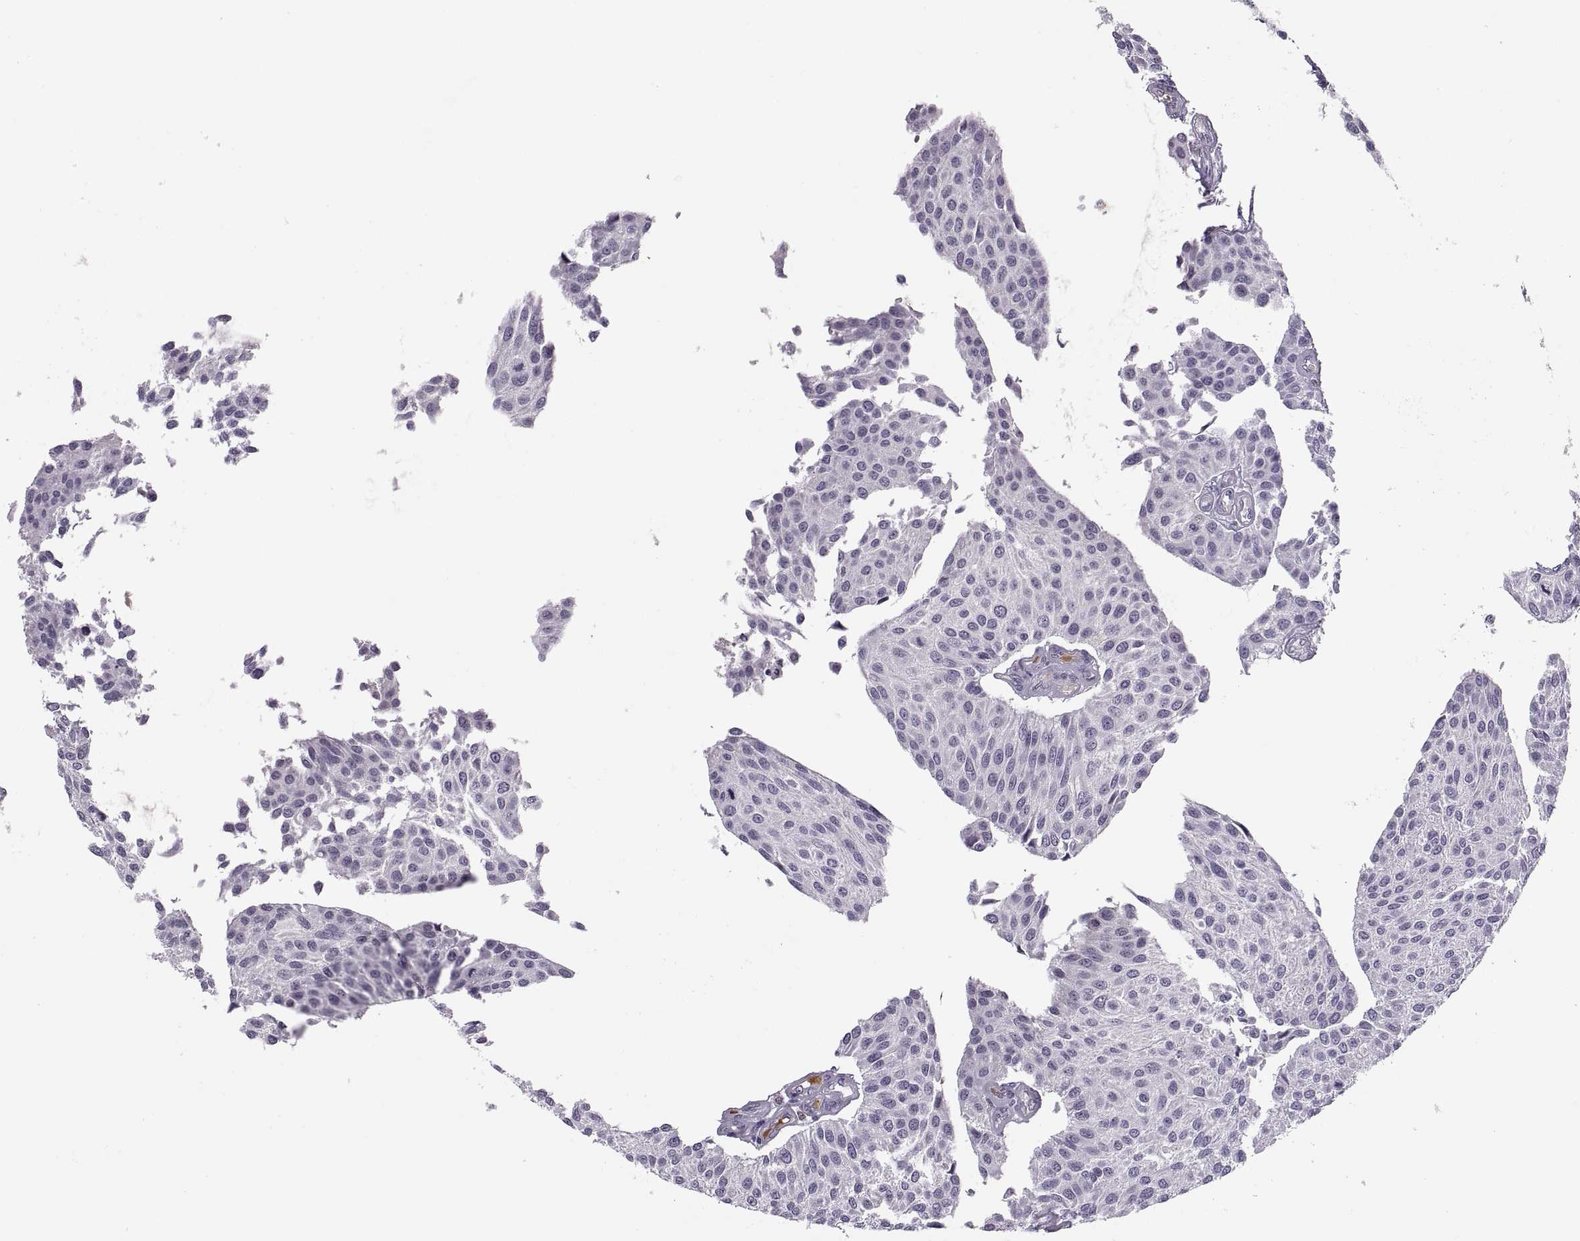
{"staining": {"intensity": "negative", "quantity": "none", "location": "none"}, "tissue": "urothelial cancer", "cell_type": "Tumor cells", "image_type": "cancer", "snomed": [{"axis": "morphology", "description": "Urothelial carcinoma, NOS"}, {"axis": "topography", "description": "Urinary bladder"}], "caption": "Tumor cells show no significant protein positivity in transitional cell carcinoma.", "gene": "CHCT1", "patient": {"sex": "male", "age": 55}}